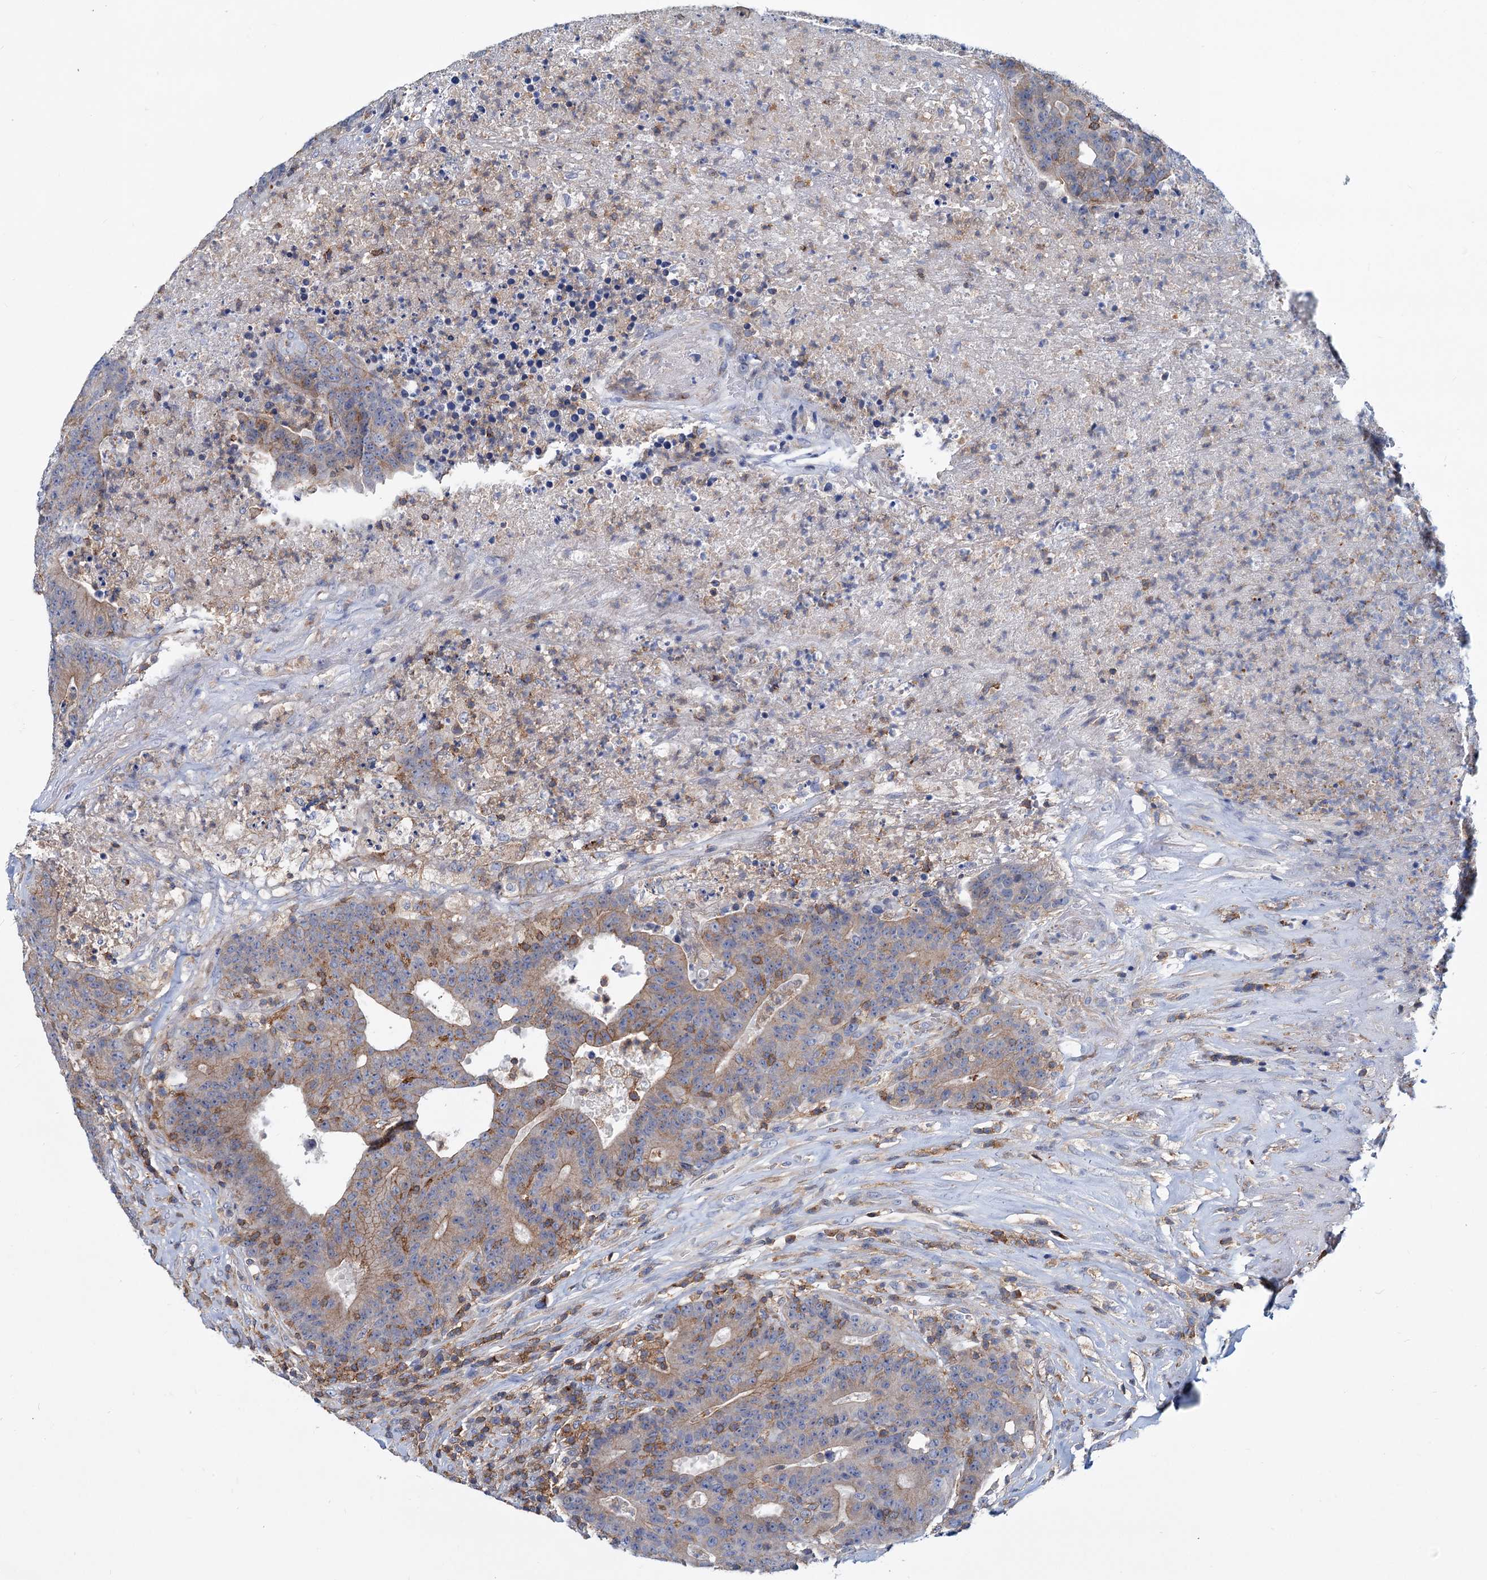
{"staining": {"intensity": "moderate", "quantity": "<25%", "location": "cytoplasmic/membranous"}, "tissue": "colorectal cancer", "cell_type": "Tumor cells", "image_type": "cancer", "snomed": [{"axis": "morphology", "description": "Adenocarcinoma, NOS"}, {"axis": "topography", "description": "Colon"}], "caption": "Colorectal cancer stained with immunohistochemistry (IHC) displays moderate cytoplasmic/membranous expression in about <25% of tumor cells.", "gene": "LRCH4", "patient": {"sex": "female", "age": 75}}